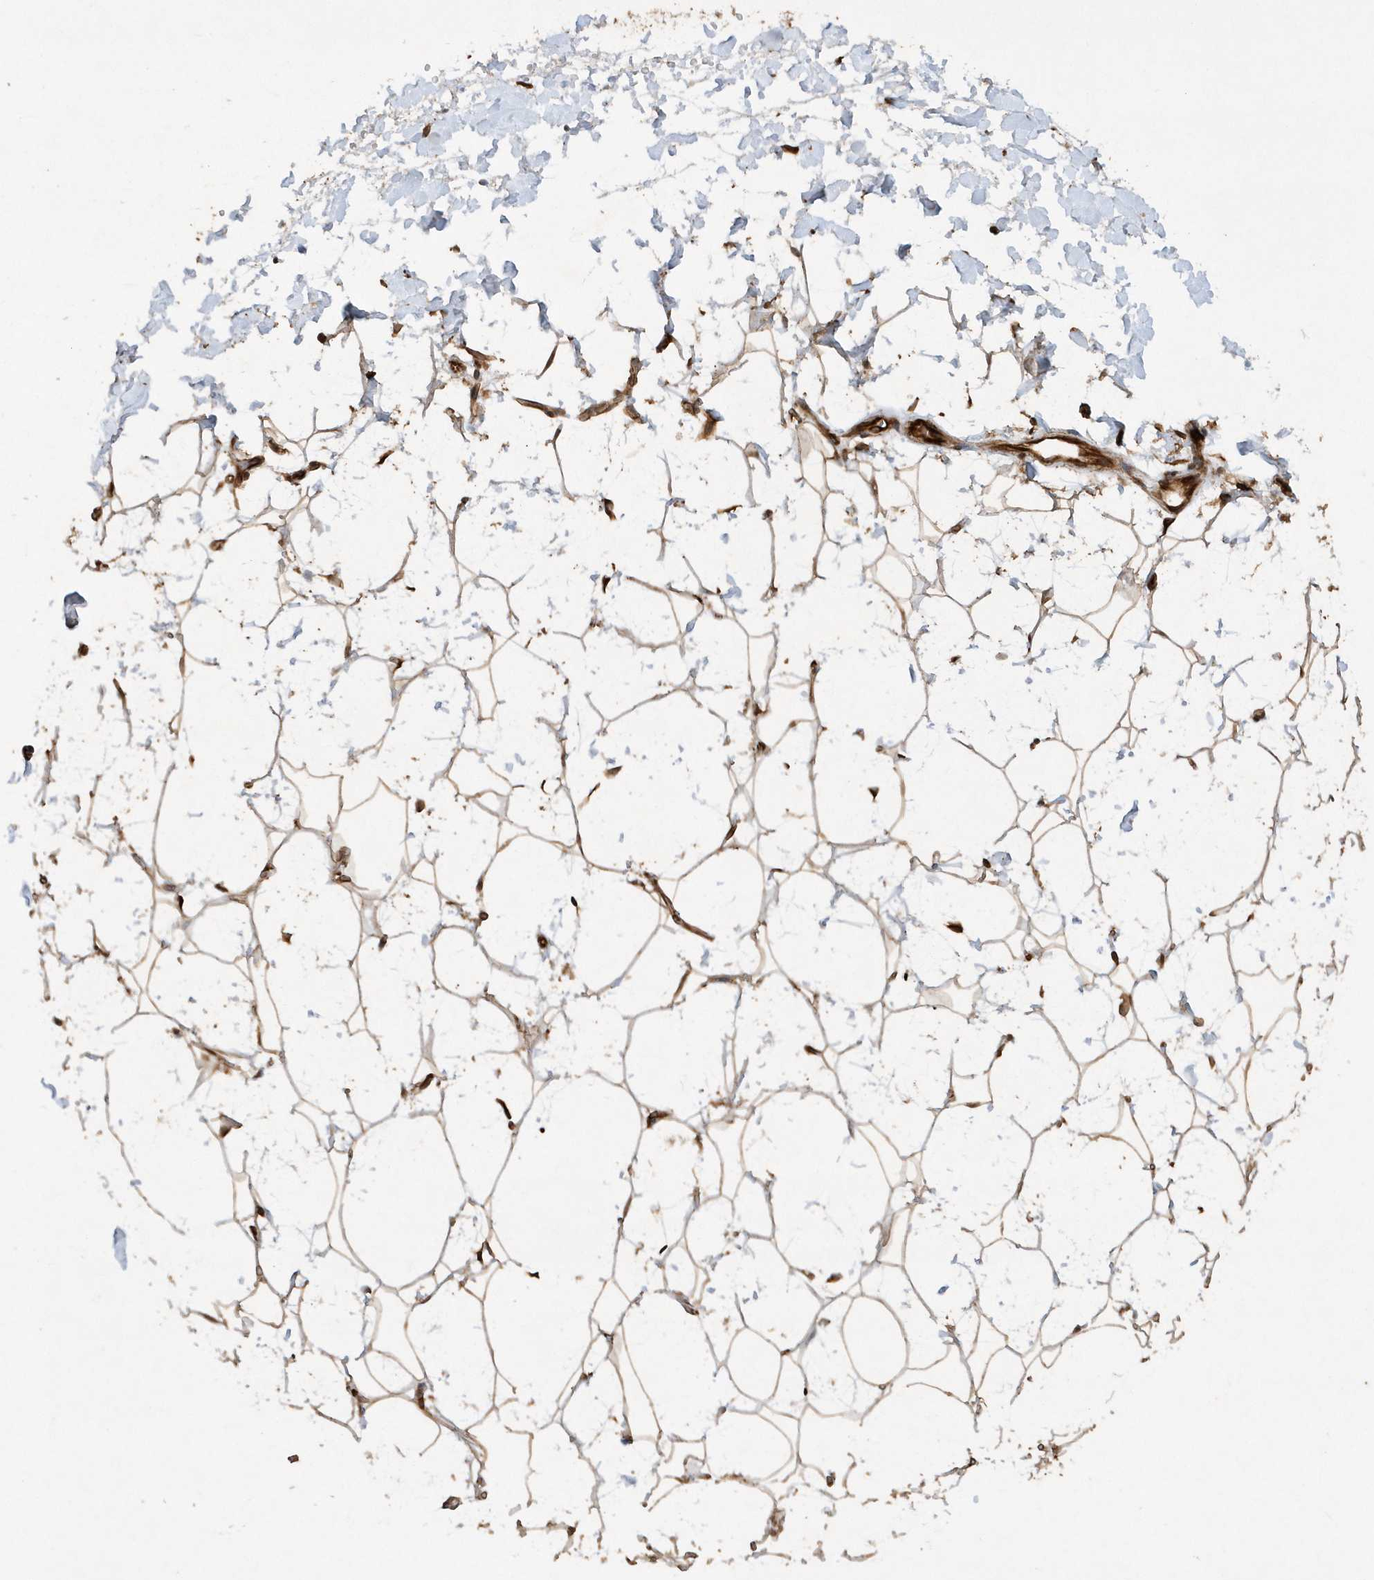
{"staining": {"intensity": "weak", "quantity": "25%-75%", "location": "cytoplasmic/membranous"}, "tissue": "adipose tissue", "cell_type": "Adipocytes", "image_type": "normal", "snomed": [{"axis": "morphology", "description": "Normal tissue, NOS"}, {"axis": "topography", "description": "Breast"}], "caption": "Immunohistochemical staining of normal human adipose tissue displays weak cytoplasmic/membranous protein expression in approximately 25%-75% of adipocytes.", "gene": "AVPI1", "patient": {"sex": "female", "age": 26}}